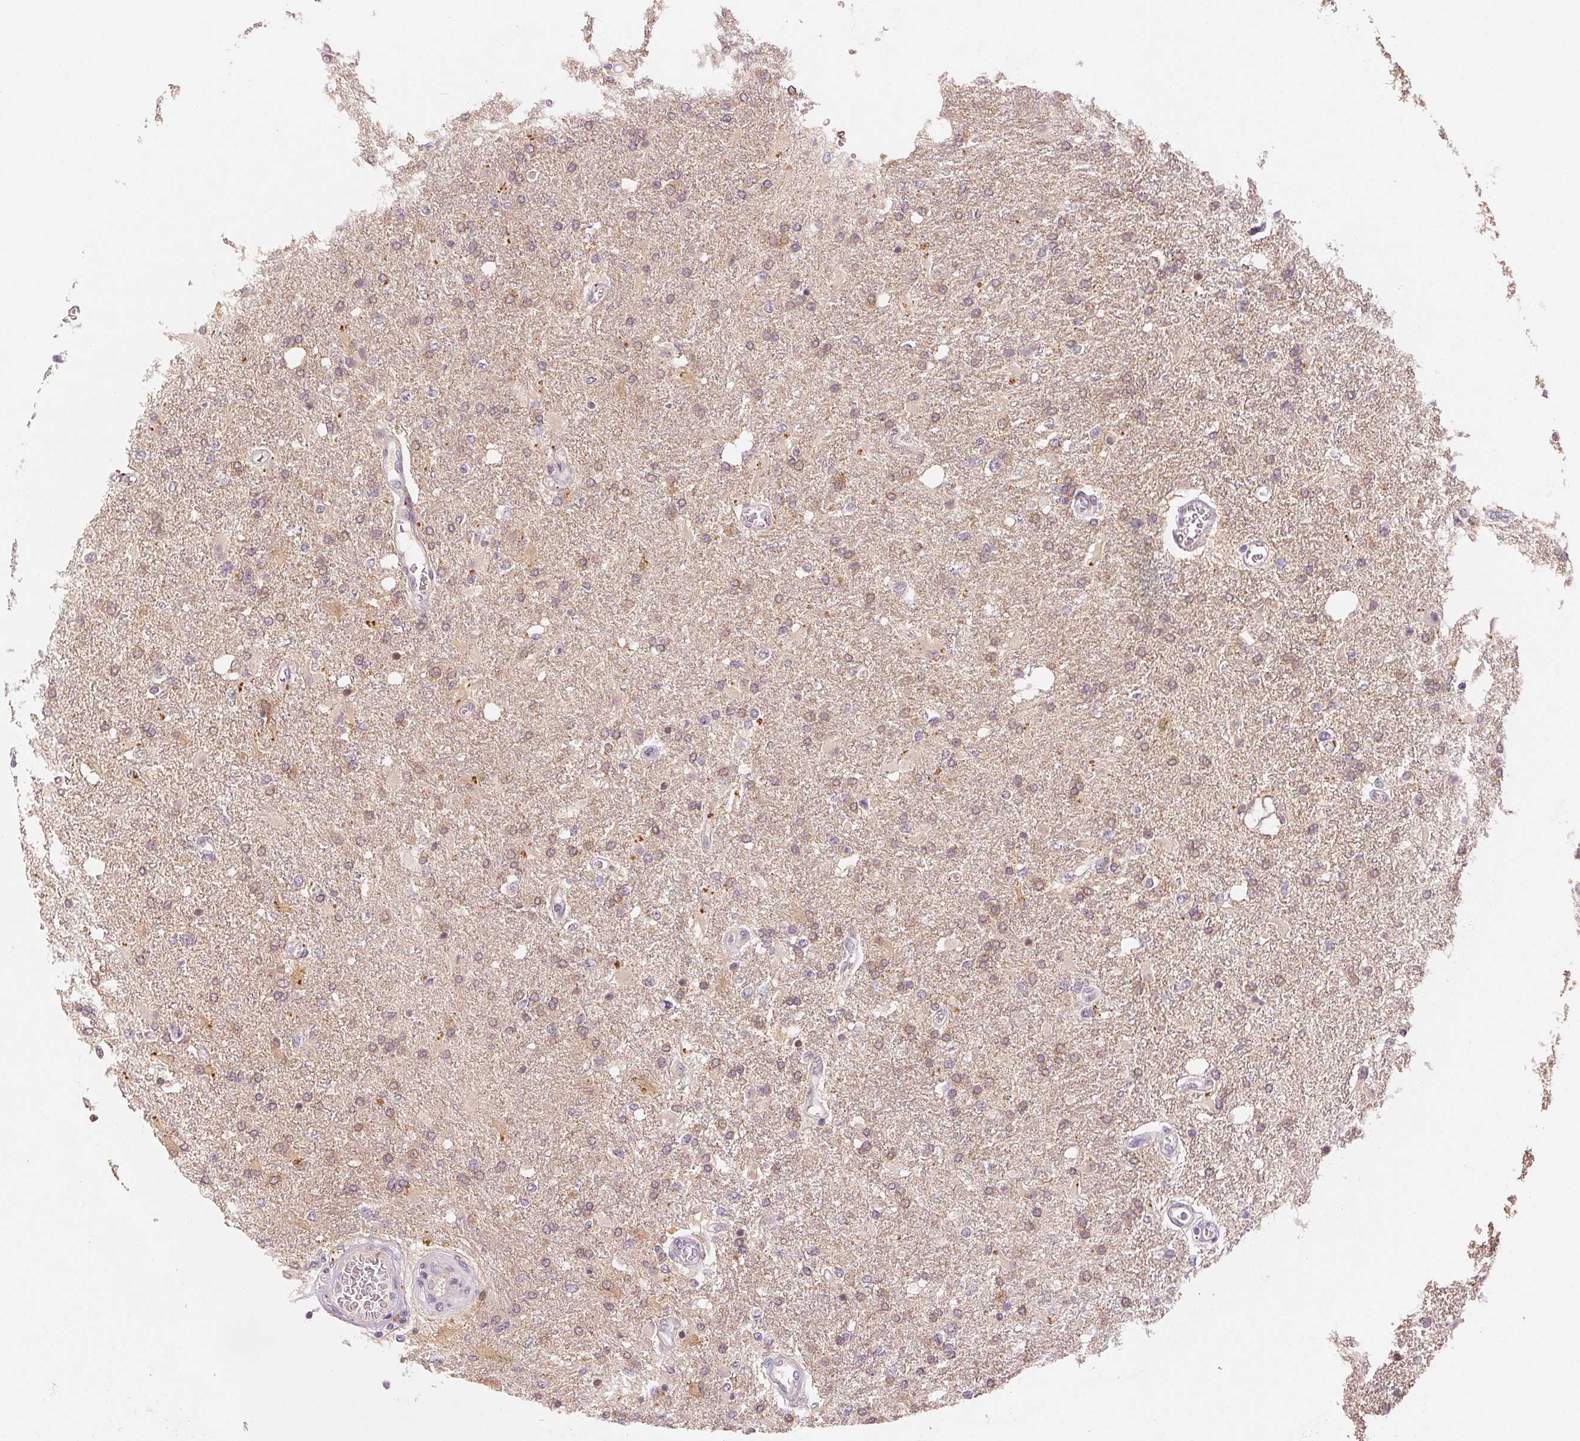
{"staining": {"intensity": "weak", "quantity": "25%-75%", "location": "cytoplasmic/membranous"}, "tissue": "glioma", "cell_type": "Tumor cells", "image_type": "cancer", "snomed": [{"axis": "morphology", "description": "Glioma, malignant, High grade"}, {"axis": "topography", "description": "Cerebral cortex"}], "caption": "This photomicrograph demonstrates immunohistochemistry (IHC) staining of malignant high-grade glioma, with low weak cytoplasmic/membranous expression in about 25%-75% of tumor cells.", "gene": "MAP1LC3A", "patient": {"sex": "male", "age": 79}}